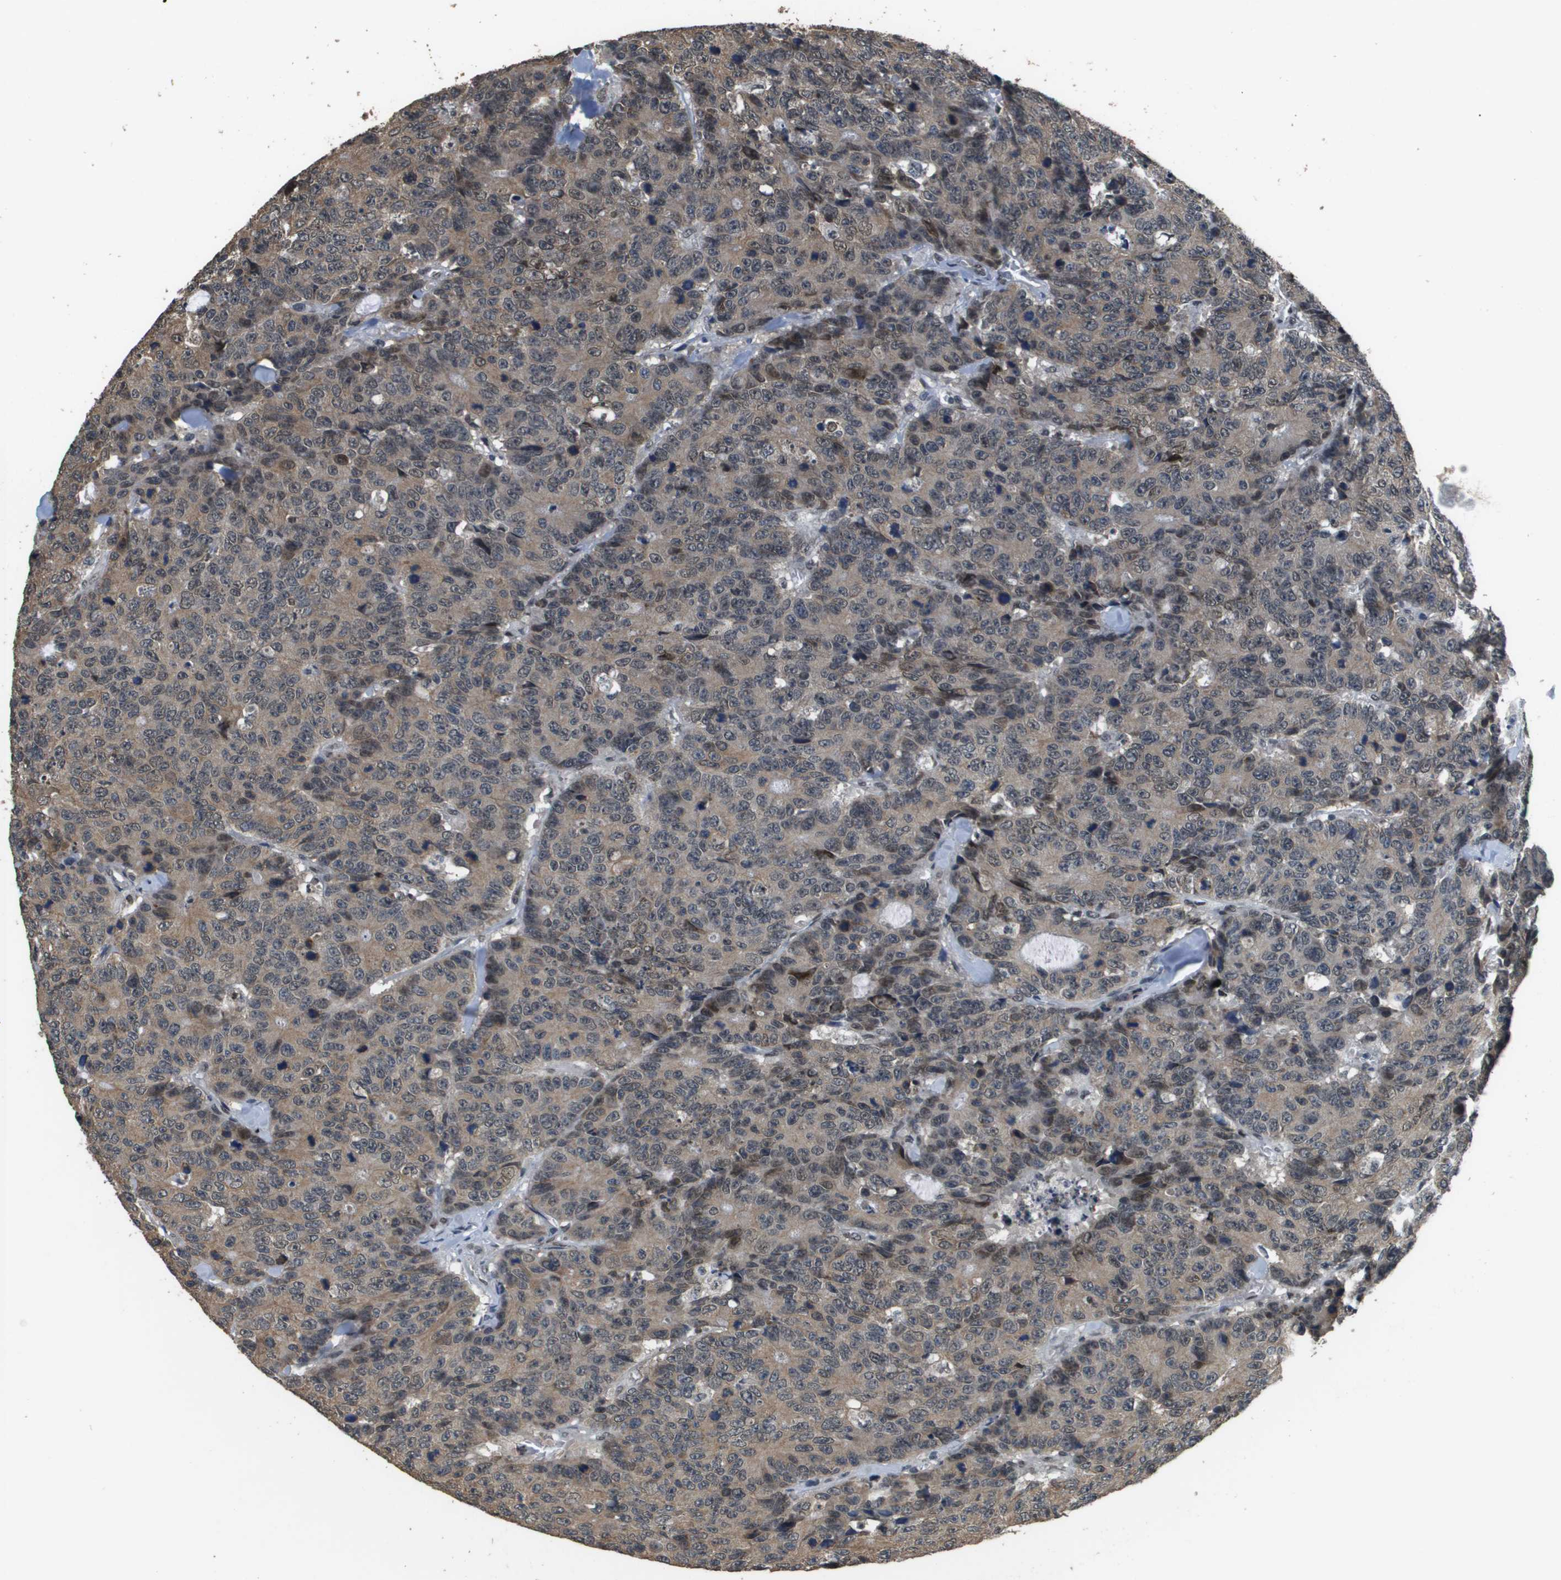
{"staining": {"intensity": "weak", "quantity": ">75%", "location": "cytoplasmic/membranous"}, "tissue": "colorectal cancer", "cell_type": "Tumor cells", "image_type": "cancer", "snomed": [{"axis": "morphology", "description": "Adenocarcinoma, NOS"}, {"axis": "topography", "description": "Colon"}], "caption": "A photomicrograph of adenocarcinoma (colorectal) stained for a protein exhibits weak cytoplasmic/membranous brown staining in tumor cells. (DAB IHC with brightfield microscopy, high magnification).", "gene": "FANCC", "patient": {"sex": "female", "age": 86}}